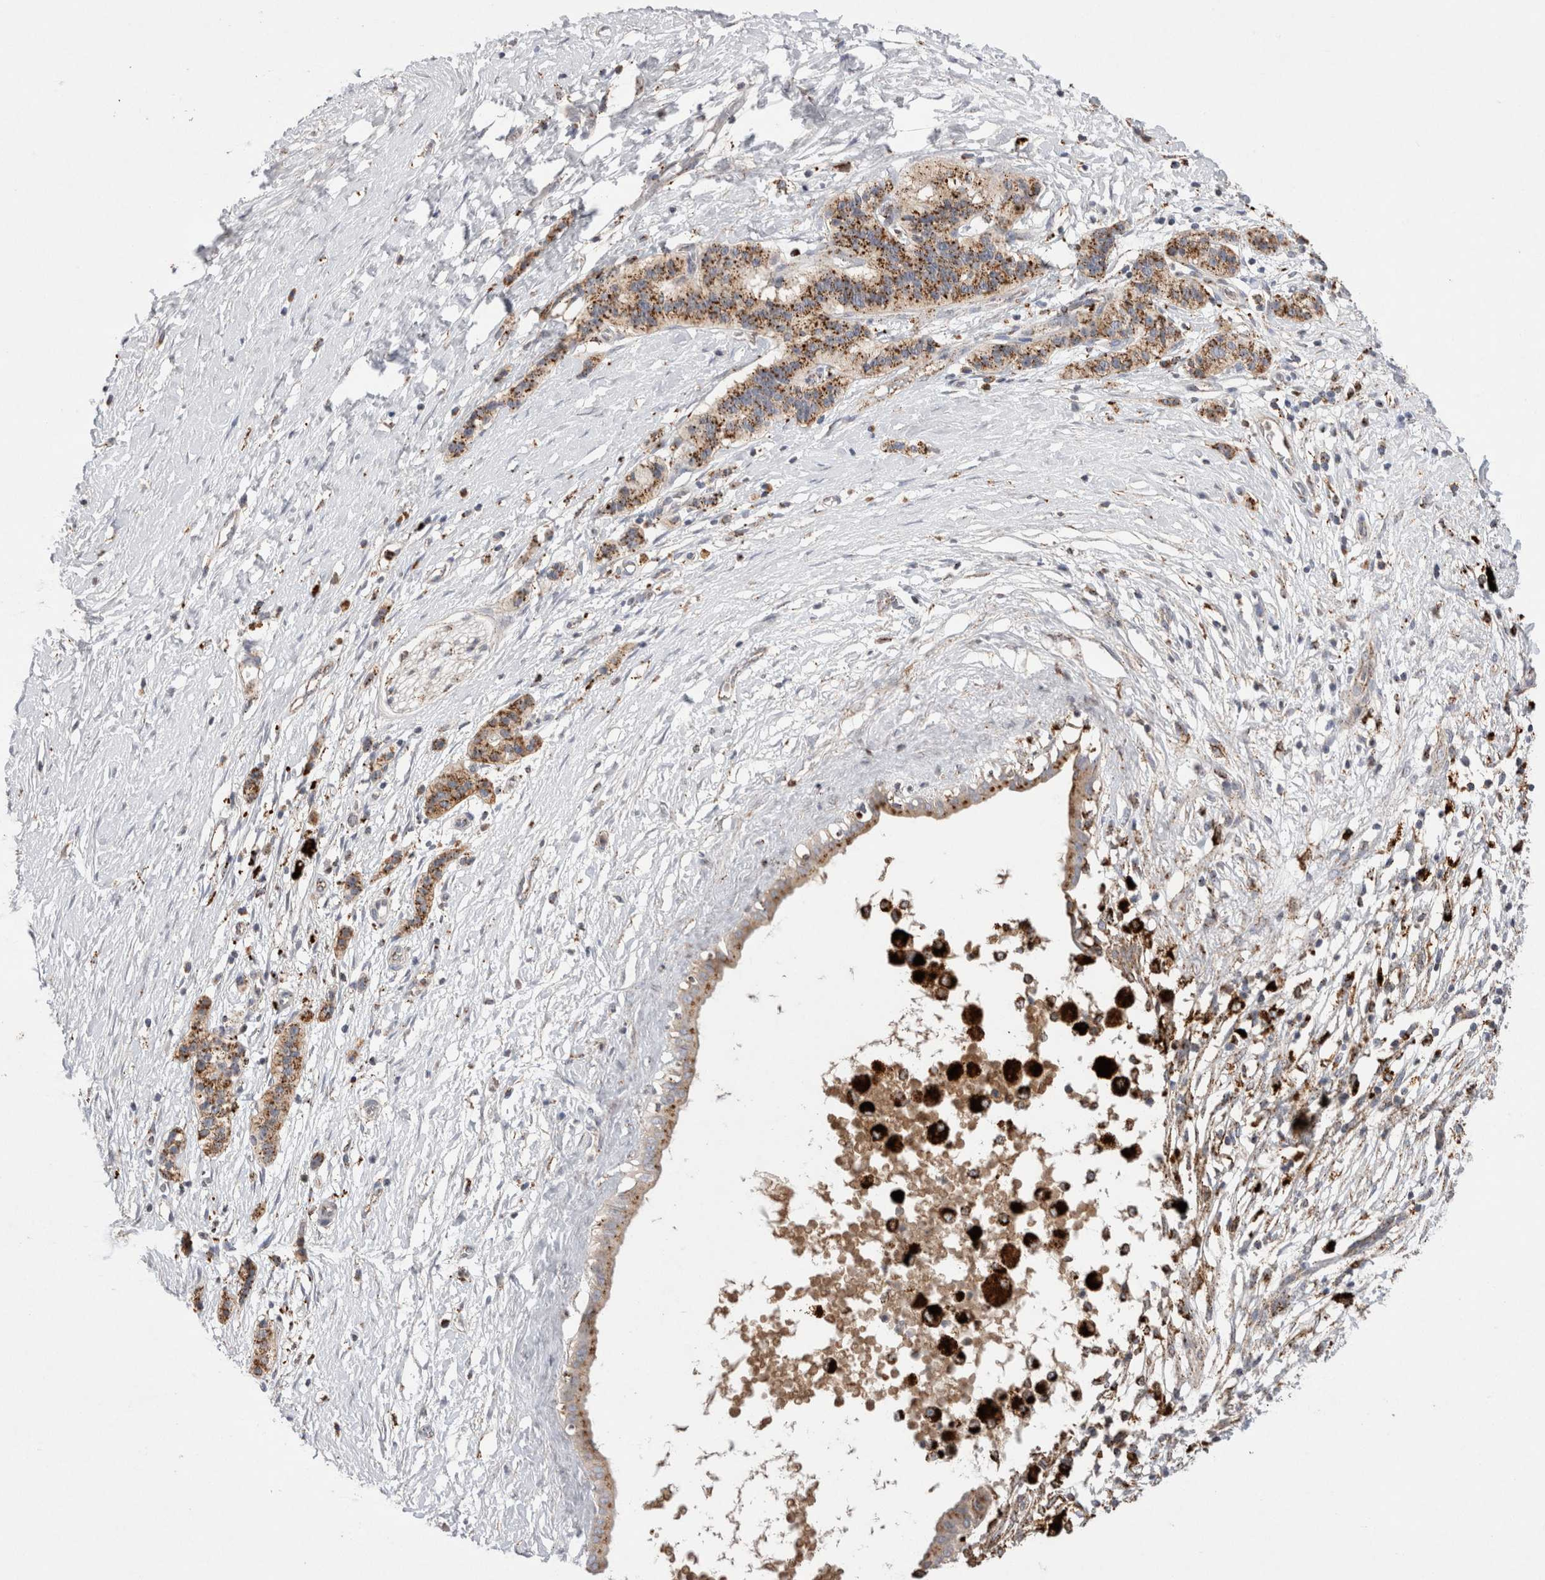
{"staining": {"intensity": "strong", "quantity": ">75%", "location": "cytoplasmic/membranous"}, "tissue": "pancreatic cancer", "cell_type": "Tumor cells", "image_type": "cancer", "snomed": [{"axis": "morphology", "description": "Adenocarcinoma, NOS"}, {"axis": "topography", "description": "Pancreas"}], "caption": "Human pancreatic cancer stained with a protein marker demonstrates strong staining in tumor cells.", "gene": "CTSA", "patient": {"sex": "male", "age": 50}}